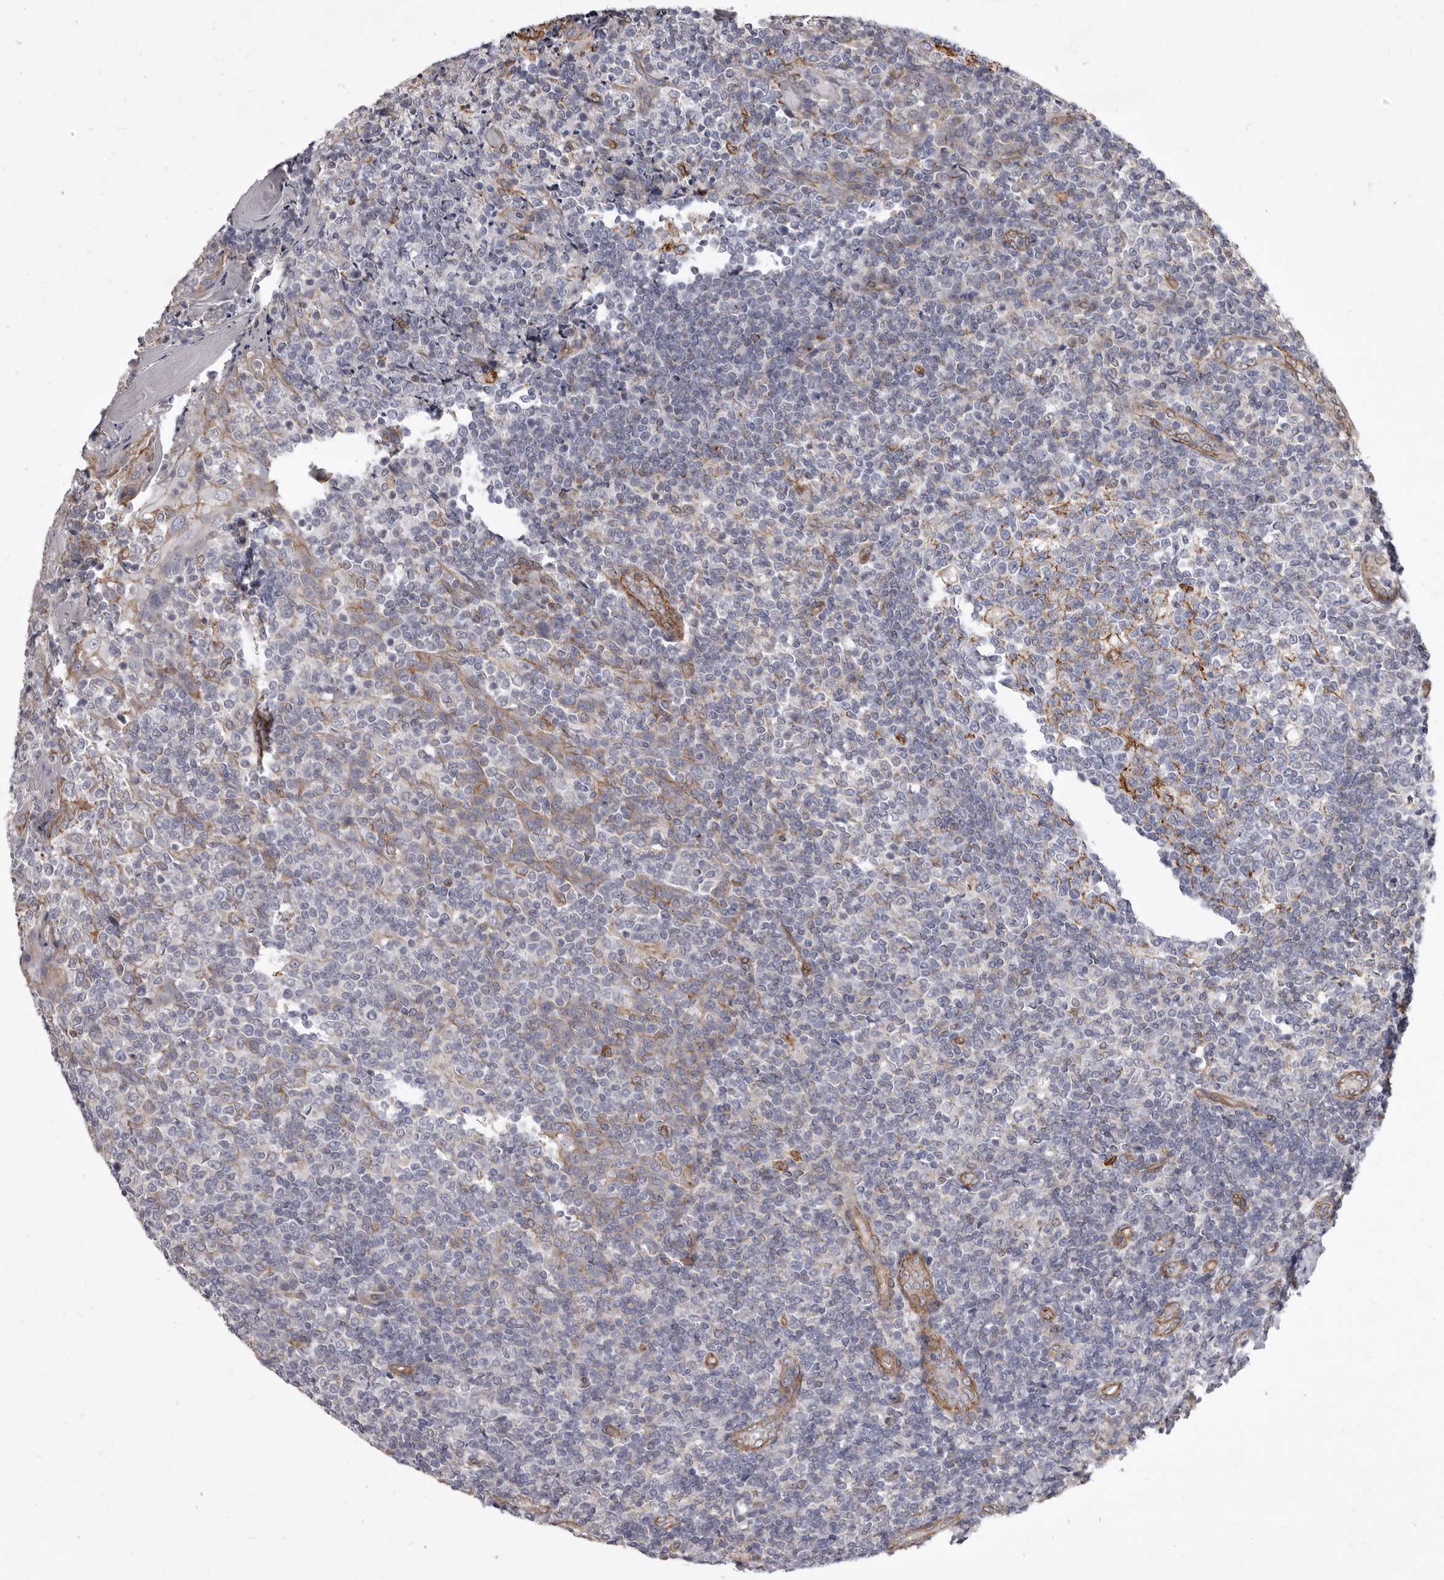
{"staining": {"intensity": "negative", "quantity": "none", "location": "none"}, "tissue": "tonsil", "cell_type": "Germinal center cells", "image_type": "normal", "snomed": [{"axis": "morphology", "description": "Normal tissue, NOS"}, {"axis": "topography", "description": "Tonsil"}], "caption": "This histopathology image is of normal tonsil stained with immunohistochemistry (IHC) to label a protein in brown with the nuclei are counter-stained blue. There is no staining in germinal center cells. The staining was performed using DAB (3,3'-diaminobenzidine) to visualize the protein expression in brown, while the nuclei were stained in blue with hematoxylin (Magnification: 20x).", "gene": "P2RX6", "patient": {"sex": "female", "age": 19}}